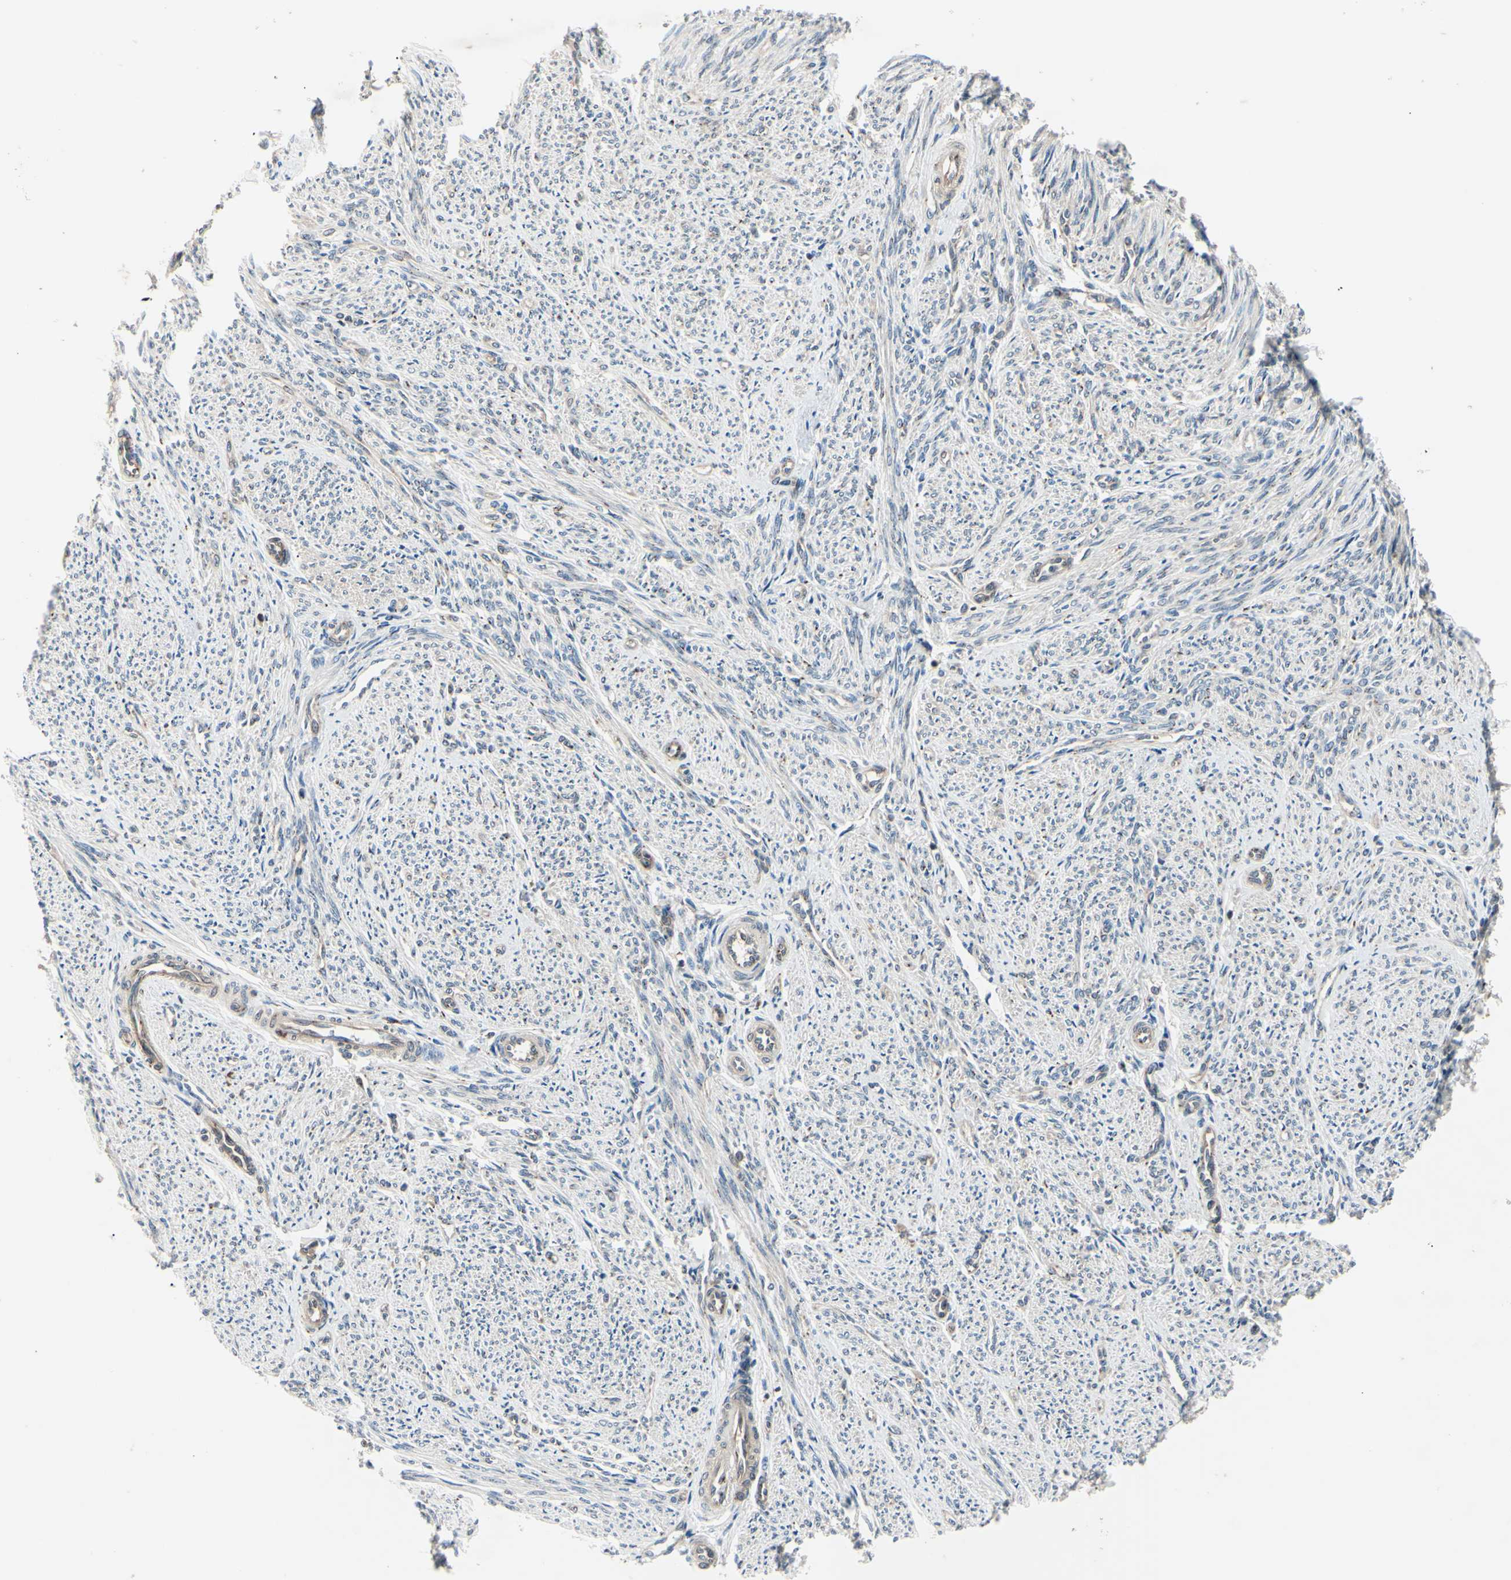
{"staining": {"intensity": "negative", "quantity": "none", "location": "none"}, "tissue": "smooth muscle", "cell_type": "Smooth muscle cells", "image_type": "normal", "snomed": [{"axis": "morphology", "description": "Normal tissue, NOS"}, {"axis": "topography", "description": "Smooth muscle"}], "caption": "High power microscopy histopathology image of an IHC histopathology image of normal smooth muscle, revealing no significant positivity in smooth muscle cells. (DAB (3,3'-diaminobenzidine) IHC visualized using brightfield microscopy, high magnification).", "gene": "MAPRE1", "patient": {"sex": "female", "age": 65}}